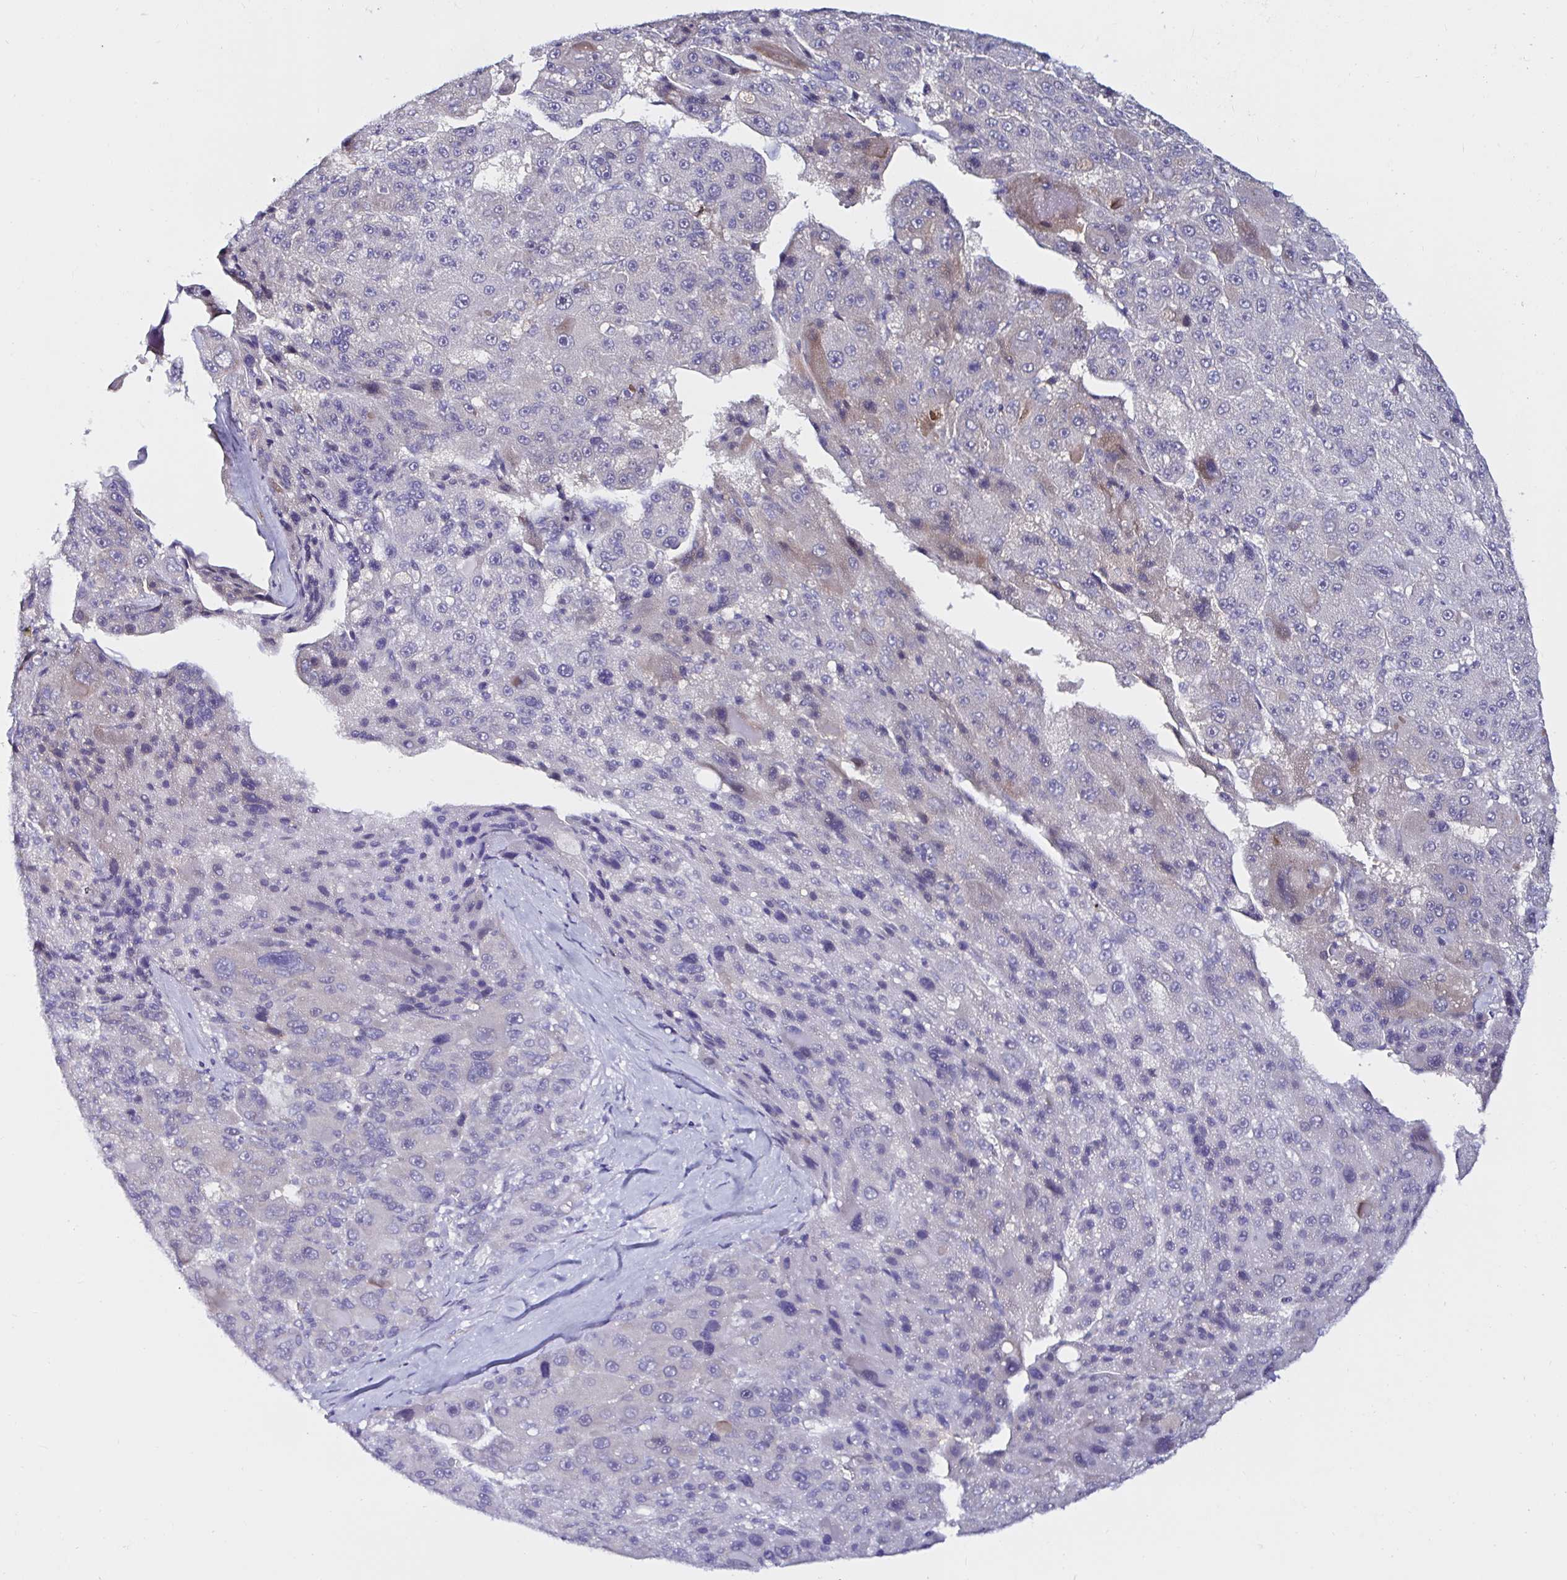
{"staining": {"intensity": "negative", "quantity": "none", "location": "none"}, "tissue": "liver cancer", "cell_type": "Tumor cells", "image_type": "cancer", "snomed": [{"axis": "morphology", "description": "Carcinoma, Hepatocellular, NOS"}, {"axis": "topography", "description": "Liver"}], "caption": "Liver cancer (hepatocellular carcinoma) was stained to show a protein in brown. There is no significant expression in tumor cells.", "gene": "RSRP1", "patient": {"sex": "male", "age": 76}}